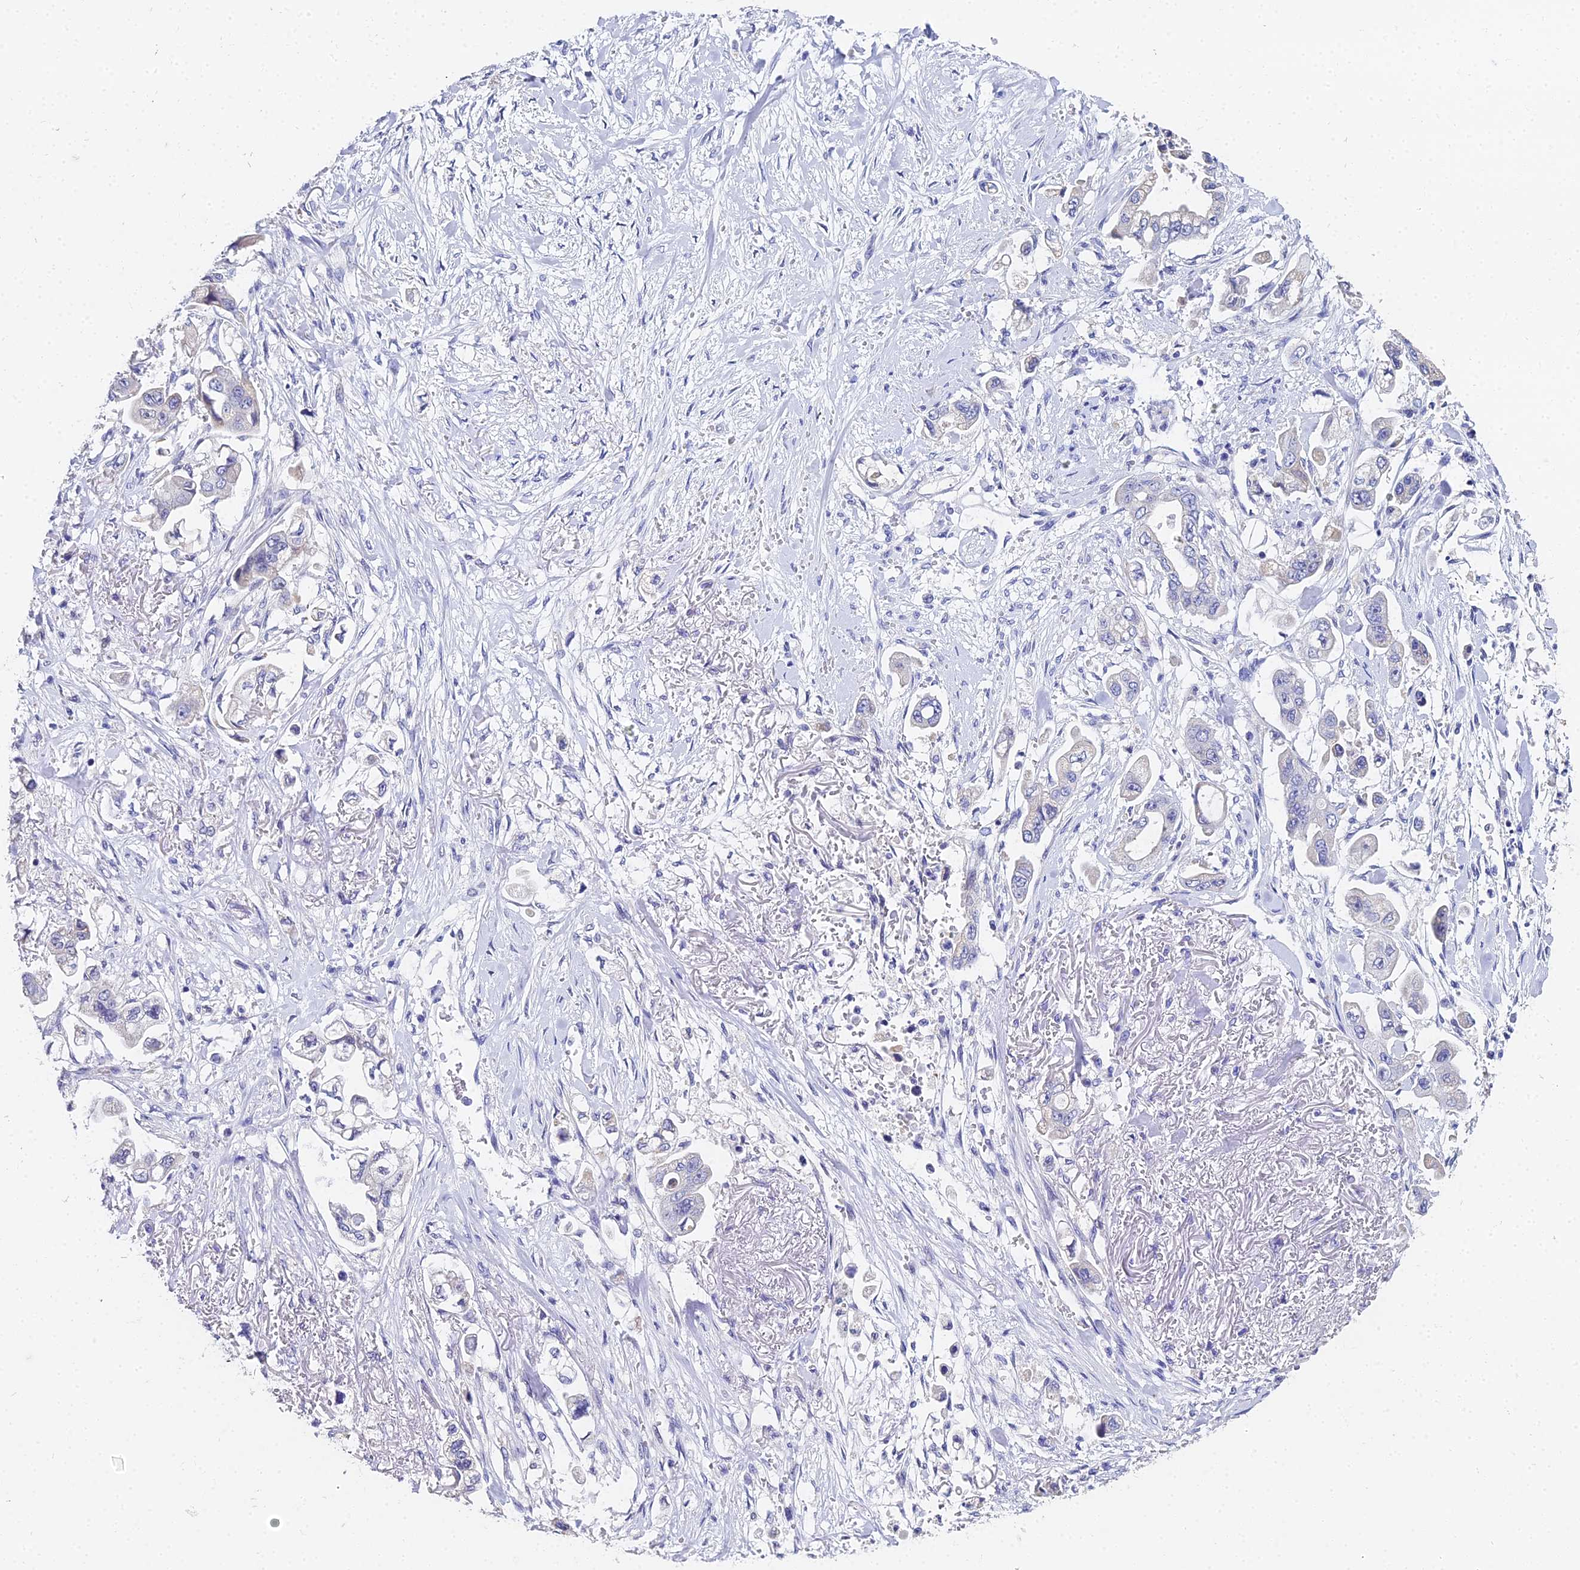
{"staining": {"intensity": "negative", "quantity": "none", "location": "none"}, "tissue": "stomach cancer", "cell_type": "Tumor cells", "image_type": "cancer", "snomed": [{"axis": "morphology", "description": "Adenocarcinoma, NOS"}, {"axis": "topography", "description": "Stomach"}], "caption": "Photomicrograph shows no protein positivity in tumor cells of stomach cancer tissue.", "gene": "OCM", "patient": {"sex": "male", "age": 62}}